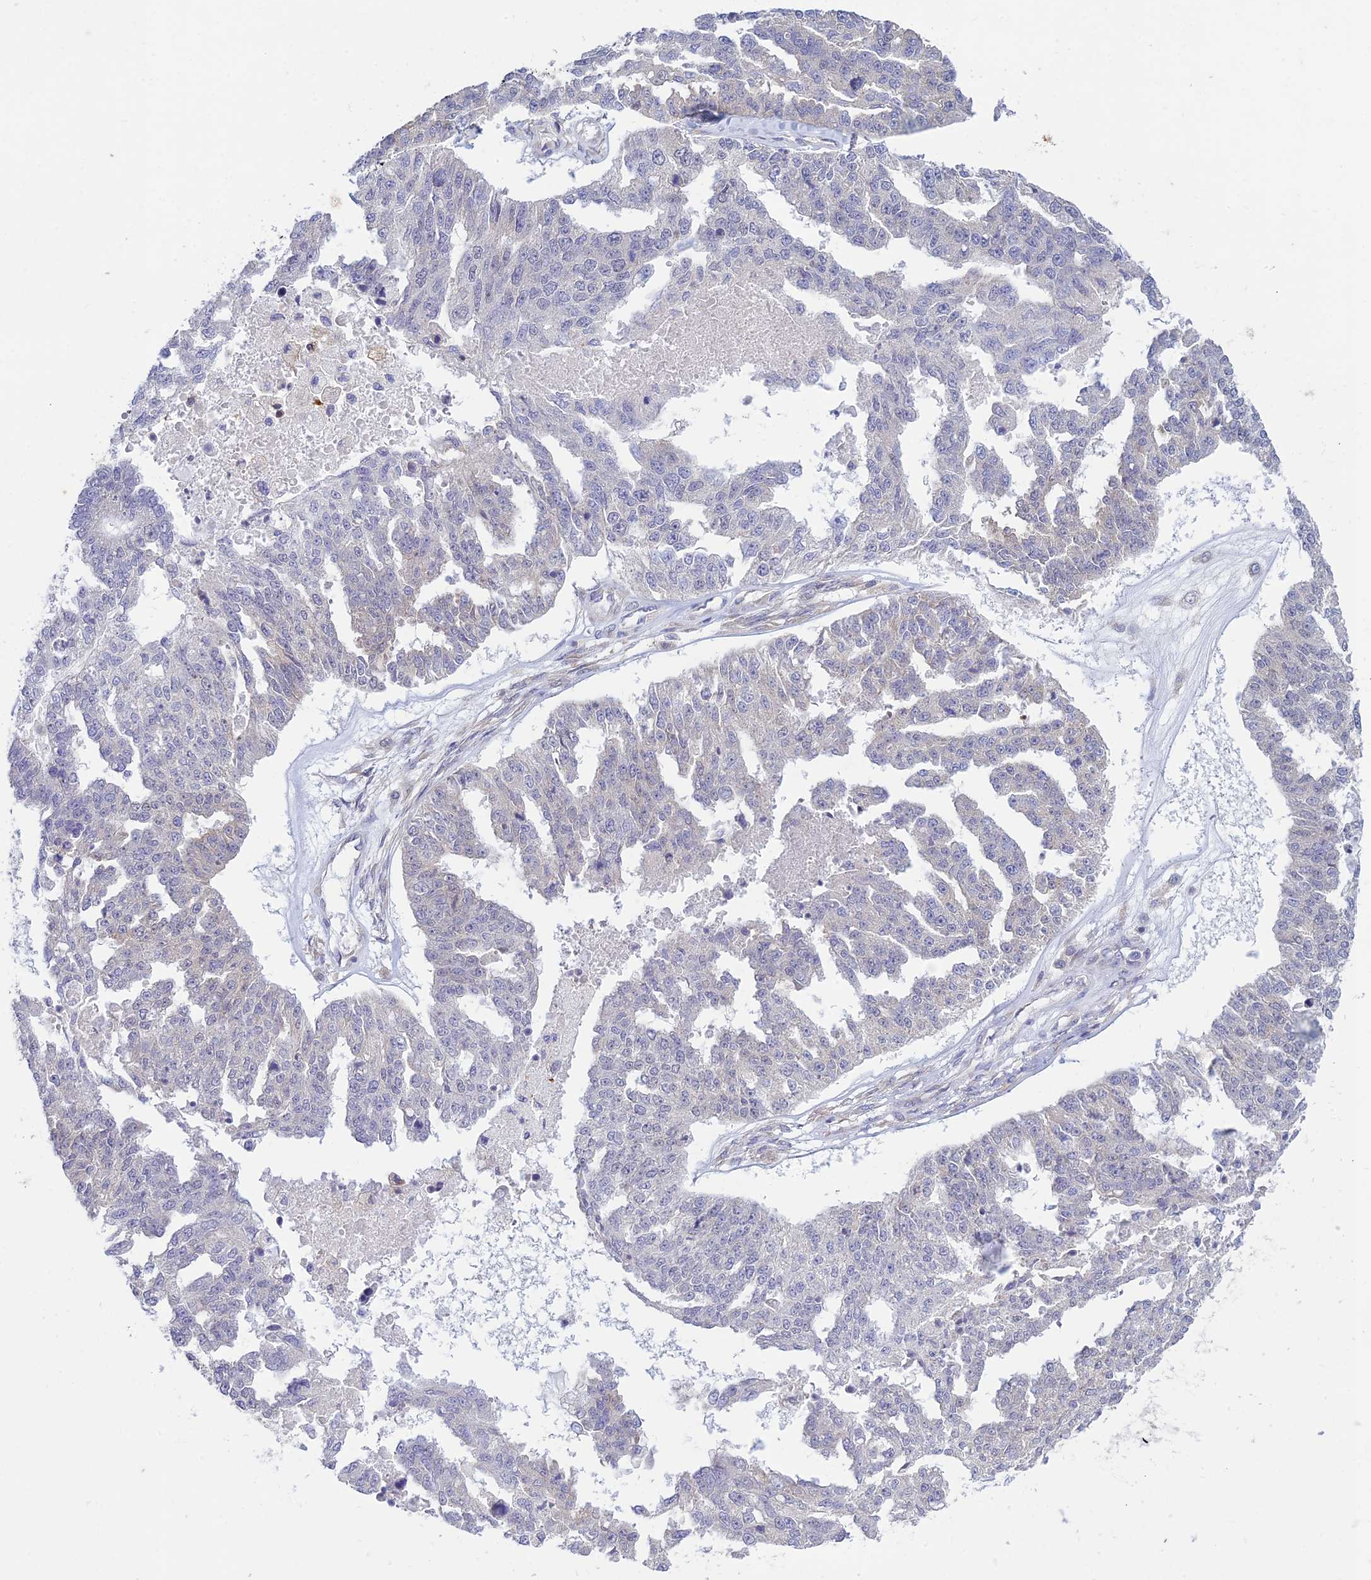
{"staining": {"intensity": "negative", "quantity": "none", "location": "none"}, "tissue": "ovarian cancer", "cell_type": "Tumor cells", "image_type": "cancer", "snomed": [{"axis": "morphology", "description": "Cystadenocarcinoma, serous, NOS"}, {"axis": "topography", "description": "Ovary"}], "caption": "High magnification brightfield microscopy of ovarian cancer (serous cystadenocarcinoma) stained with DAB (brown) and counterstained with hematoxylin (blue): tumor cells show no significant positivity. (DAB IHC with hematoxylin counter stain).", "gene": "SKIC8", "patient": {"sex": "female", "age": 58}}